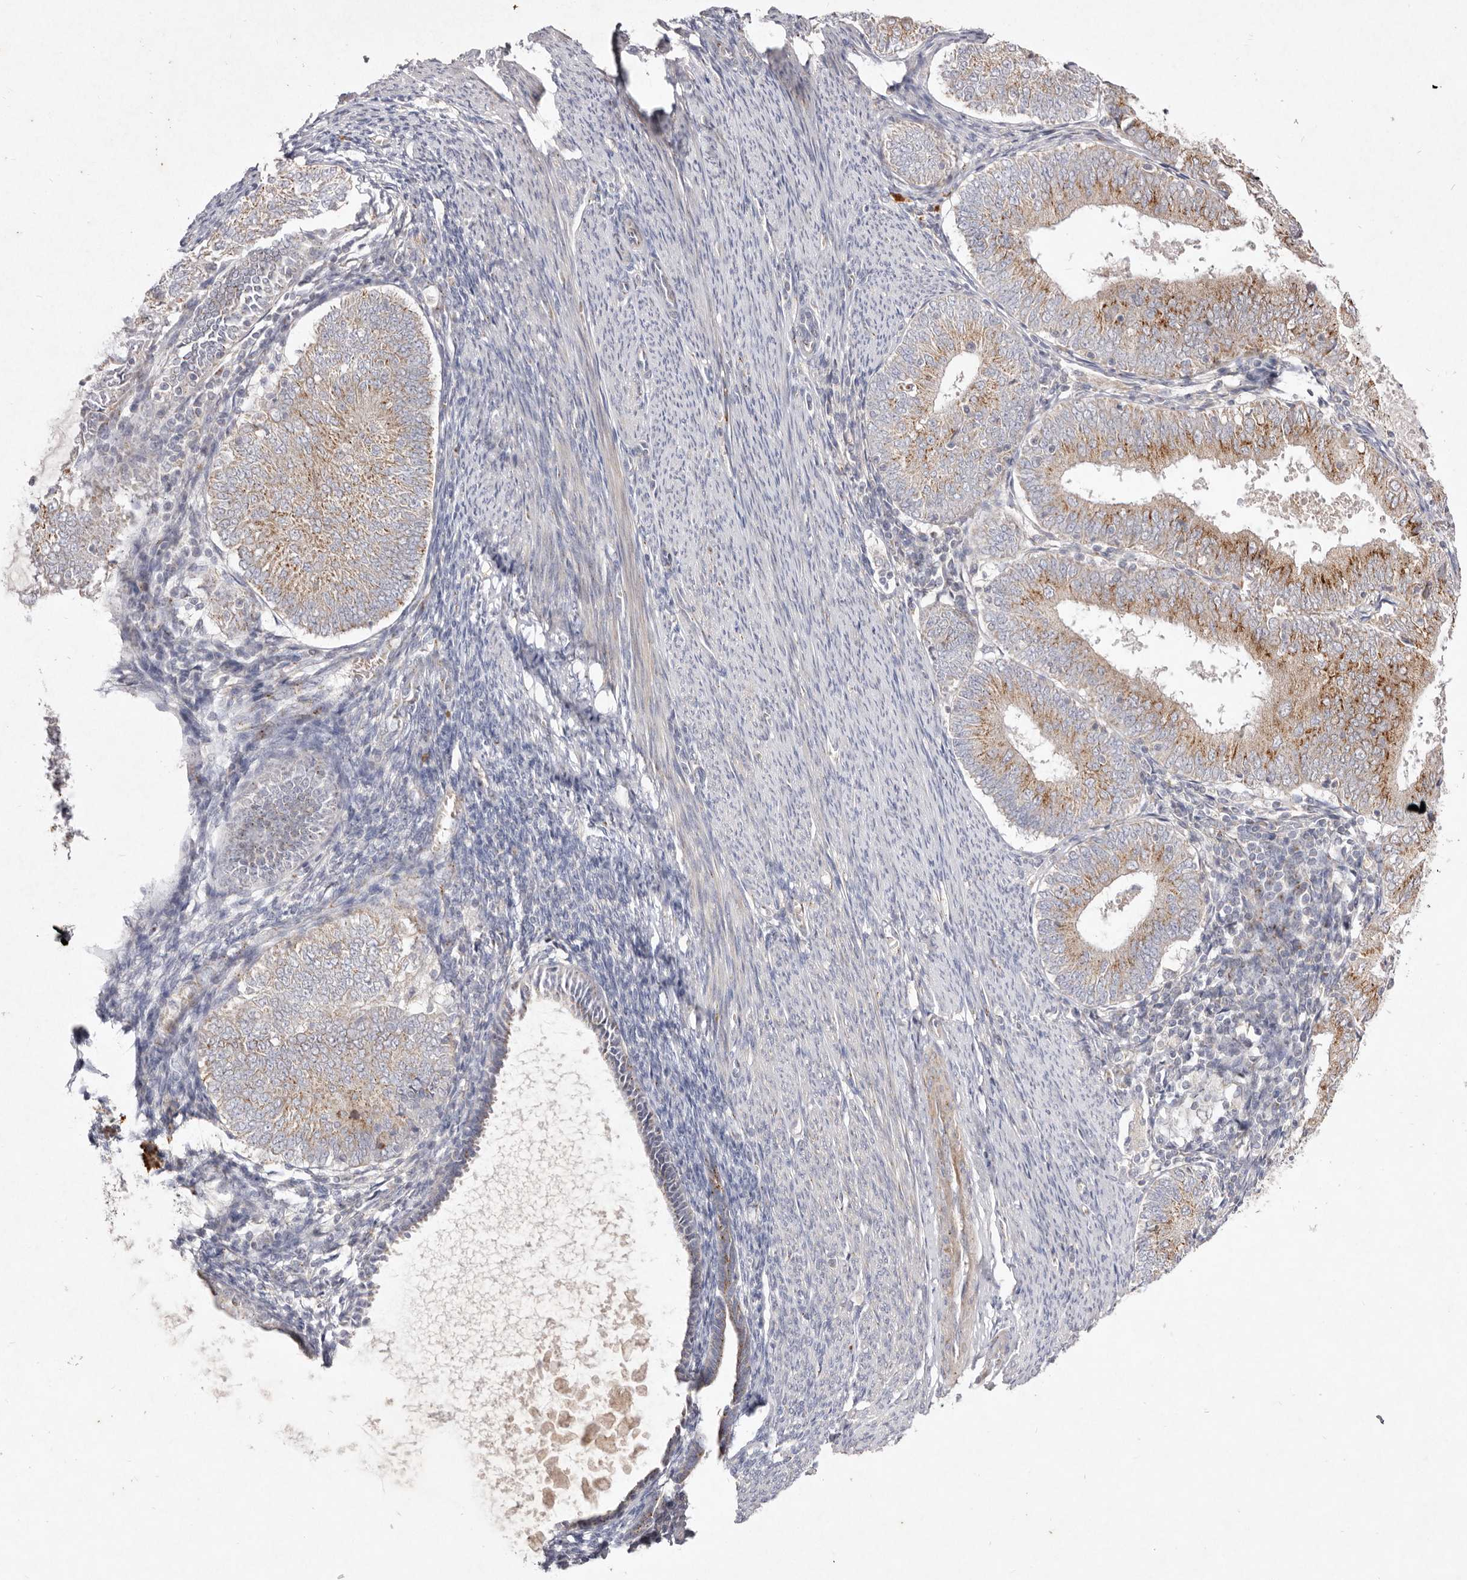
{"staining": {"intensity": "moderate", "quantity": ">75%", "location": "cytoplasmic/membranous"}, "tissue": "endometrial cancer", "cell_type": "Tumor cells", "image_type": "cancer", "snomed": [{"axis": "morphology", "description": "Adenocarcinoma, NOS"}, {"axis": "topography", "description": "Endometrium"}], "caption": "Approximately >75% of tumor cells in endometrial cancer show moderate cytoplasmic/membranous protein staining as visualized by brown immunohistochemical staining.", "gene": "USP24", "patient": {"sex": "female", "age": 57}}